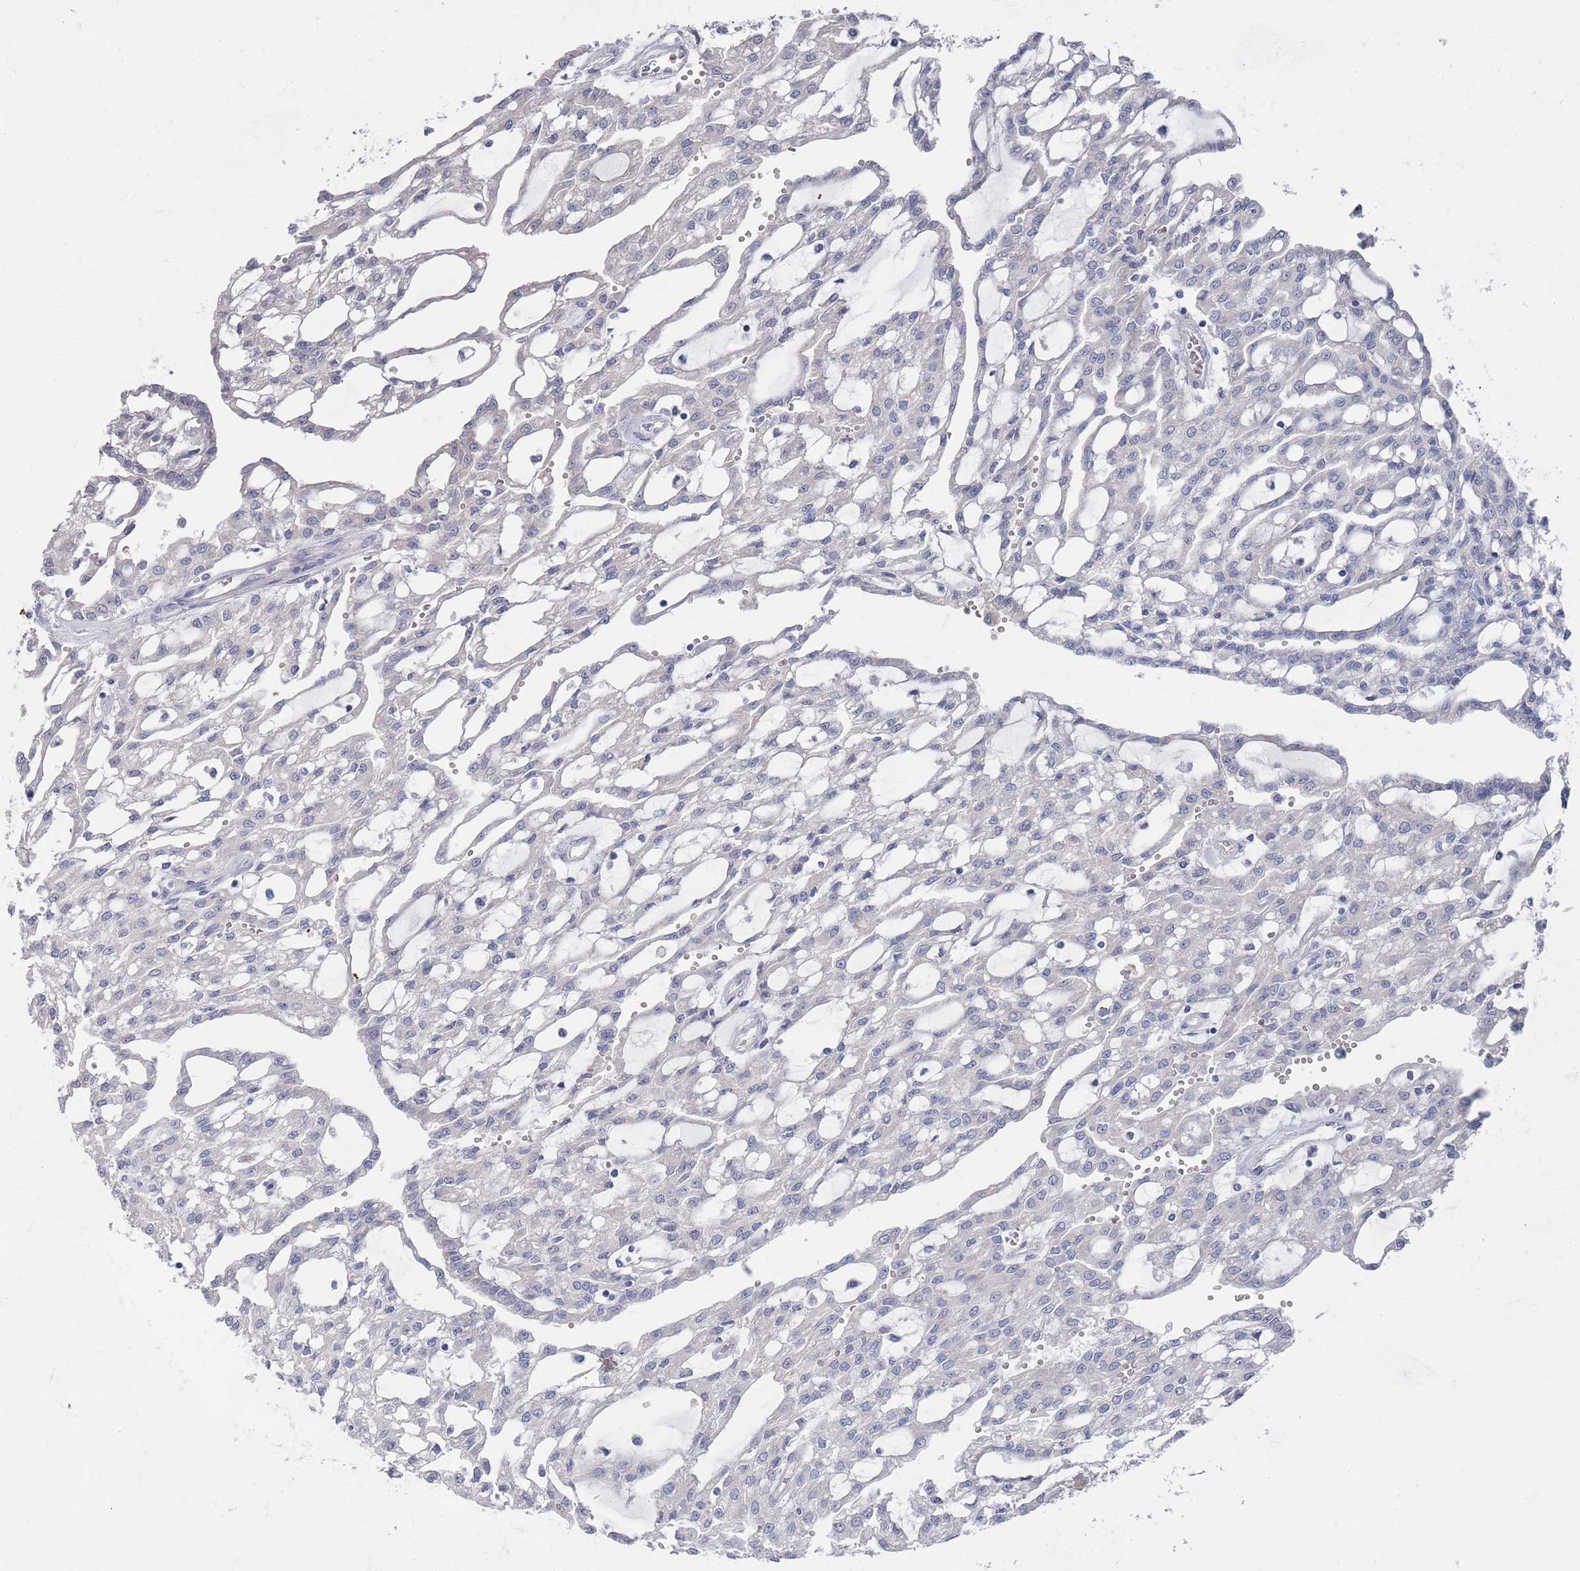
{"staining": {"intensity": "negative", "quantity": "none", "location": "none"}, "tissue": "renal cancer", "cell_type": "Tumor cells", "image_type": "cancer", "snomed": [{"axis": "morphology", "description": "Adenocarcinoma, NOS"}, {"axis": "topography", "description": "Kidney"}], "caption": "A histopathology image of renal cancer (adenocarcinoma) stained for a protein shows no brown staining in tumor cells.", "gene": "TMCO3", "patient": {"sex": "male", "age": 63}}